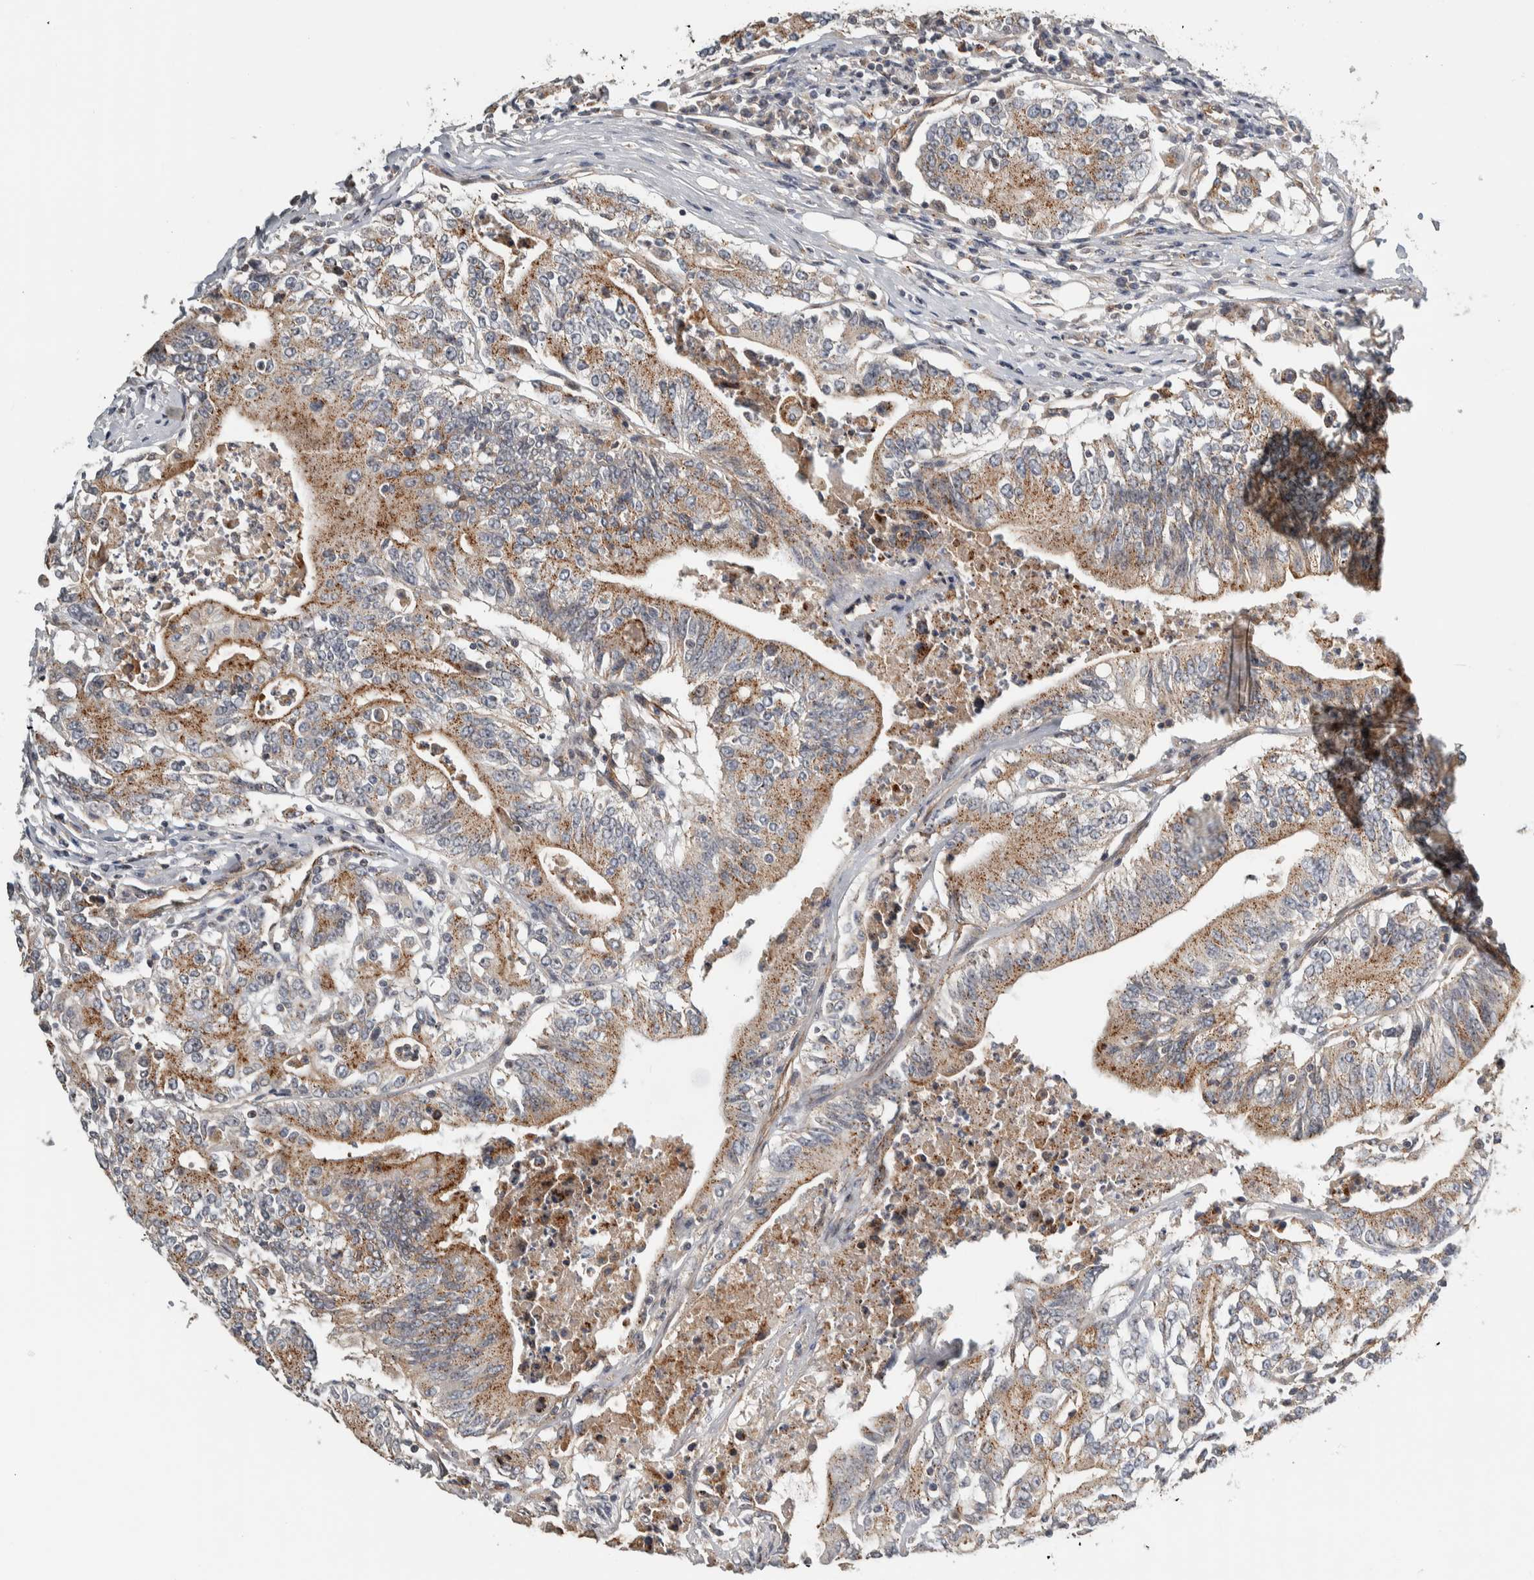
{"staining": {"intensity": "weak", "quantity": ">75%", "location": "cytoplasmic/membranous"}, "tissue": "colorectal cancer", "cell_type": "Tumor cells", "image_type": "cancer", "snomed": [{"axis": "morphology", "description": "Adenocarcinoma, NOS"}, {"axis": "topography", "description": "Colon"}], "caption": "Adenocarcinoma (colorectal) tissue displays weak cytoplasmic/membranous positivity in about >75% of tumor cells", "gene": "TBC1D31", "patient": {"sex": "female", "age": 77}}